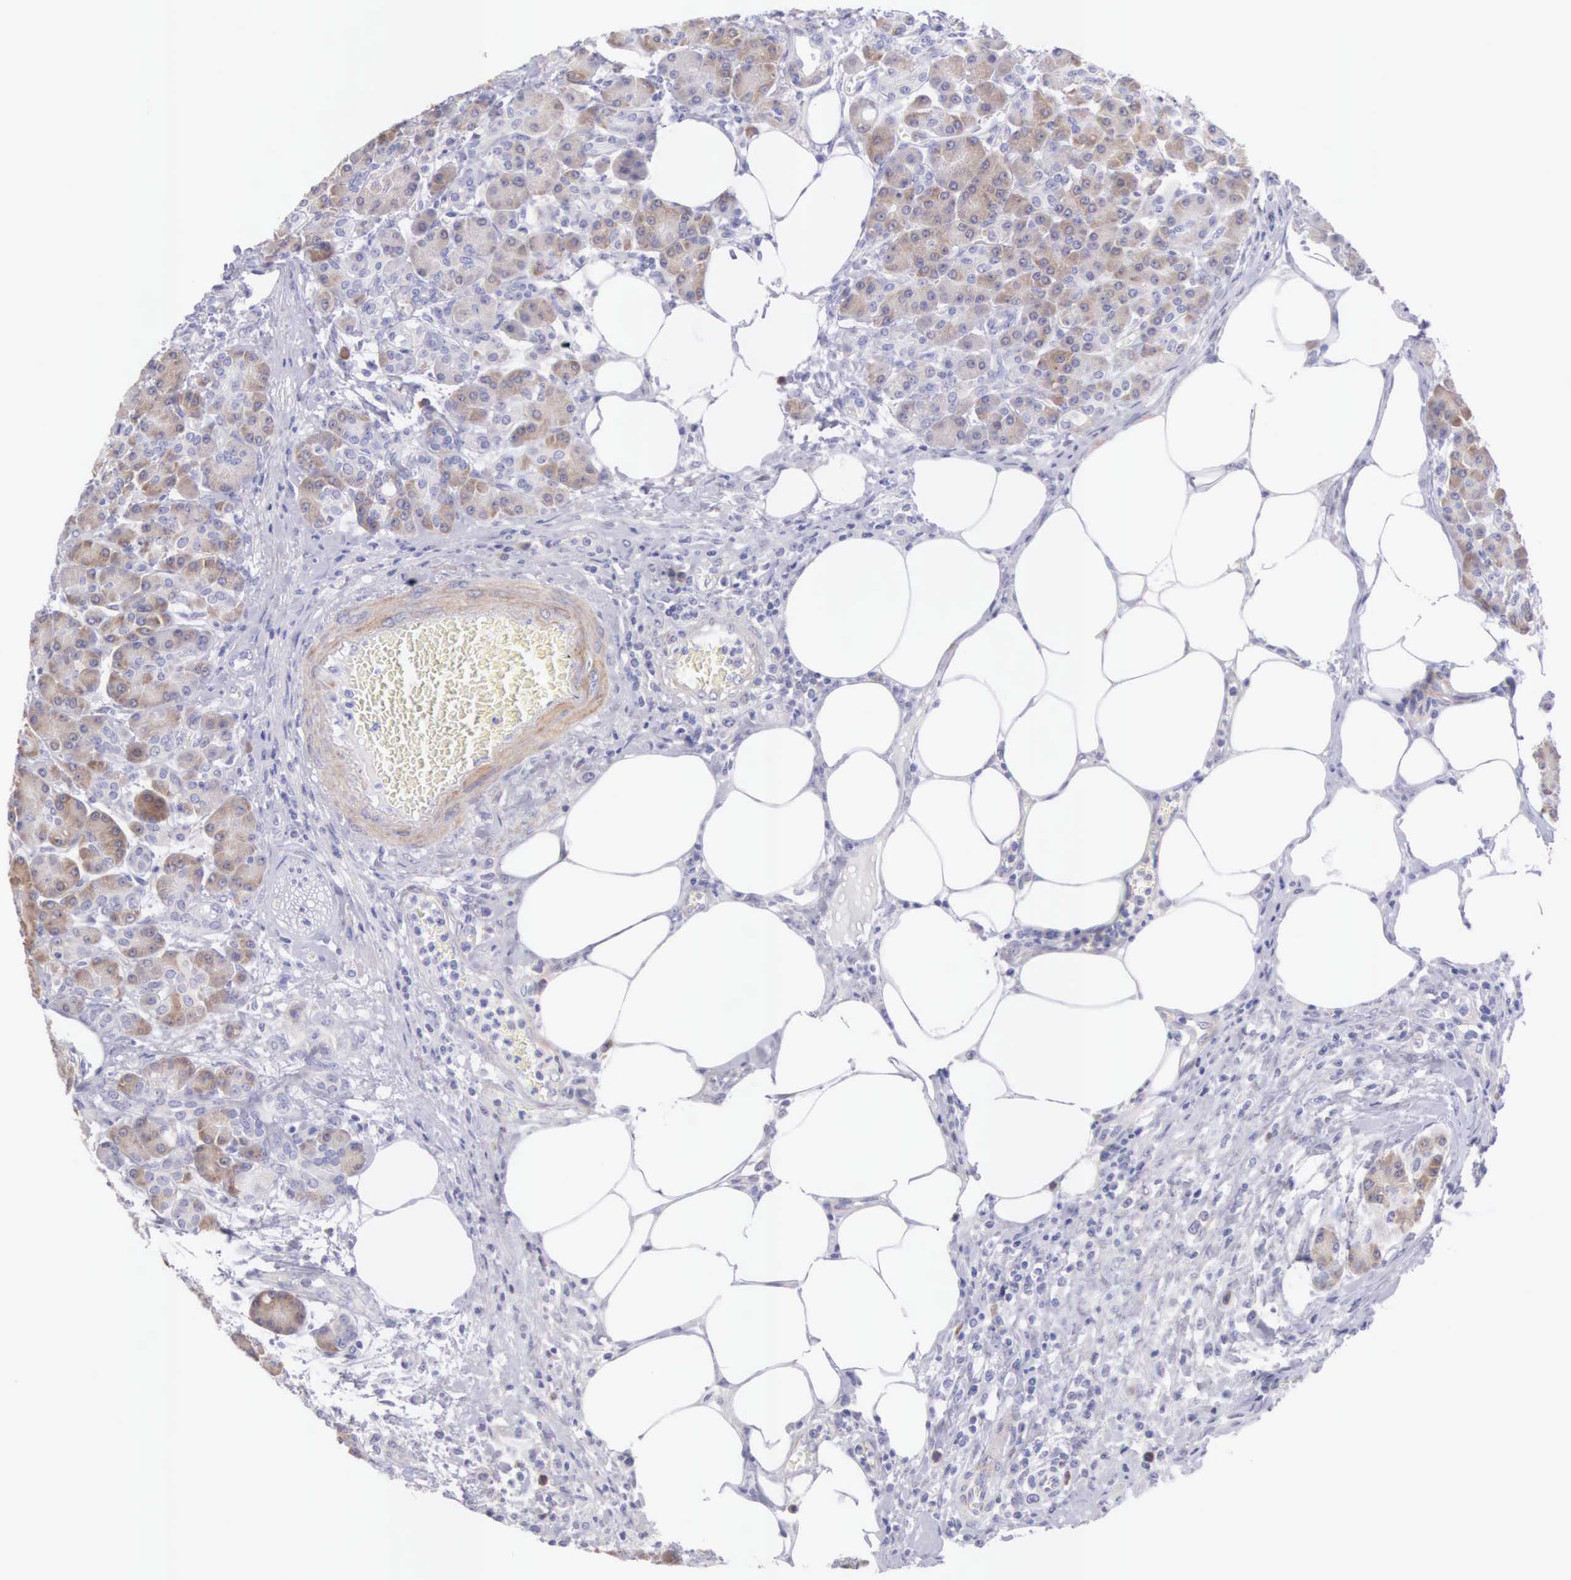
{"staining": {"intensity": "moderate", "quantity": ">75%", "location": "cytoplasmic/membranous"}, "tissue": "pancreas", "cell_type": "Exocrine glandular cells", "image_type": "normal", "snomed": [{"axis": "morphology", "description": "Normal tissue, NOS"}, {"axis": "topography", "description": "Pancreas"}], "caption": "Exocrine glandular cells show medium levels of moderate cytoplasmic/membranous staining in approximately >75% of cells in unremarkable pancreas.", "gene": "ARFGAP3", "patient": {"sex": "female", "age": 73}}